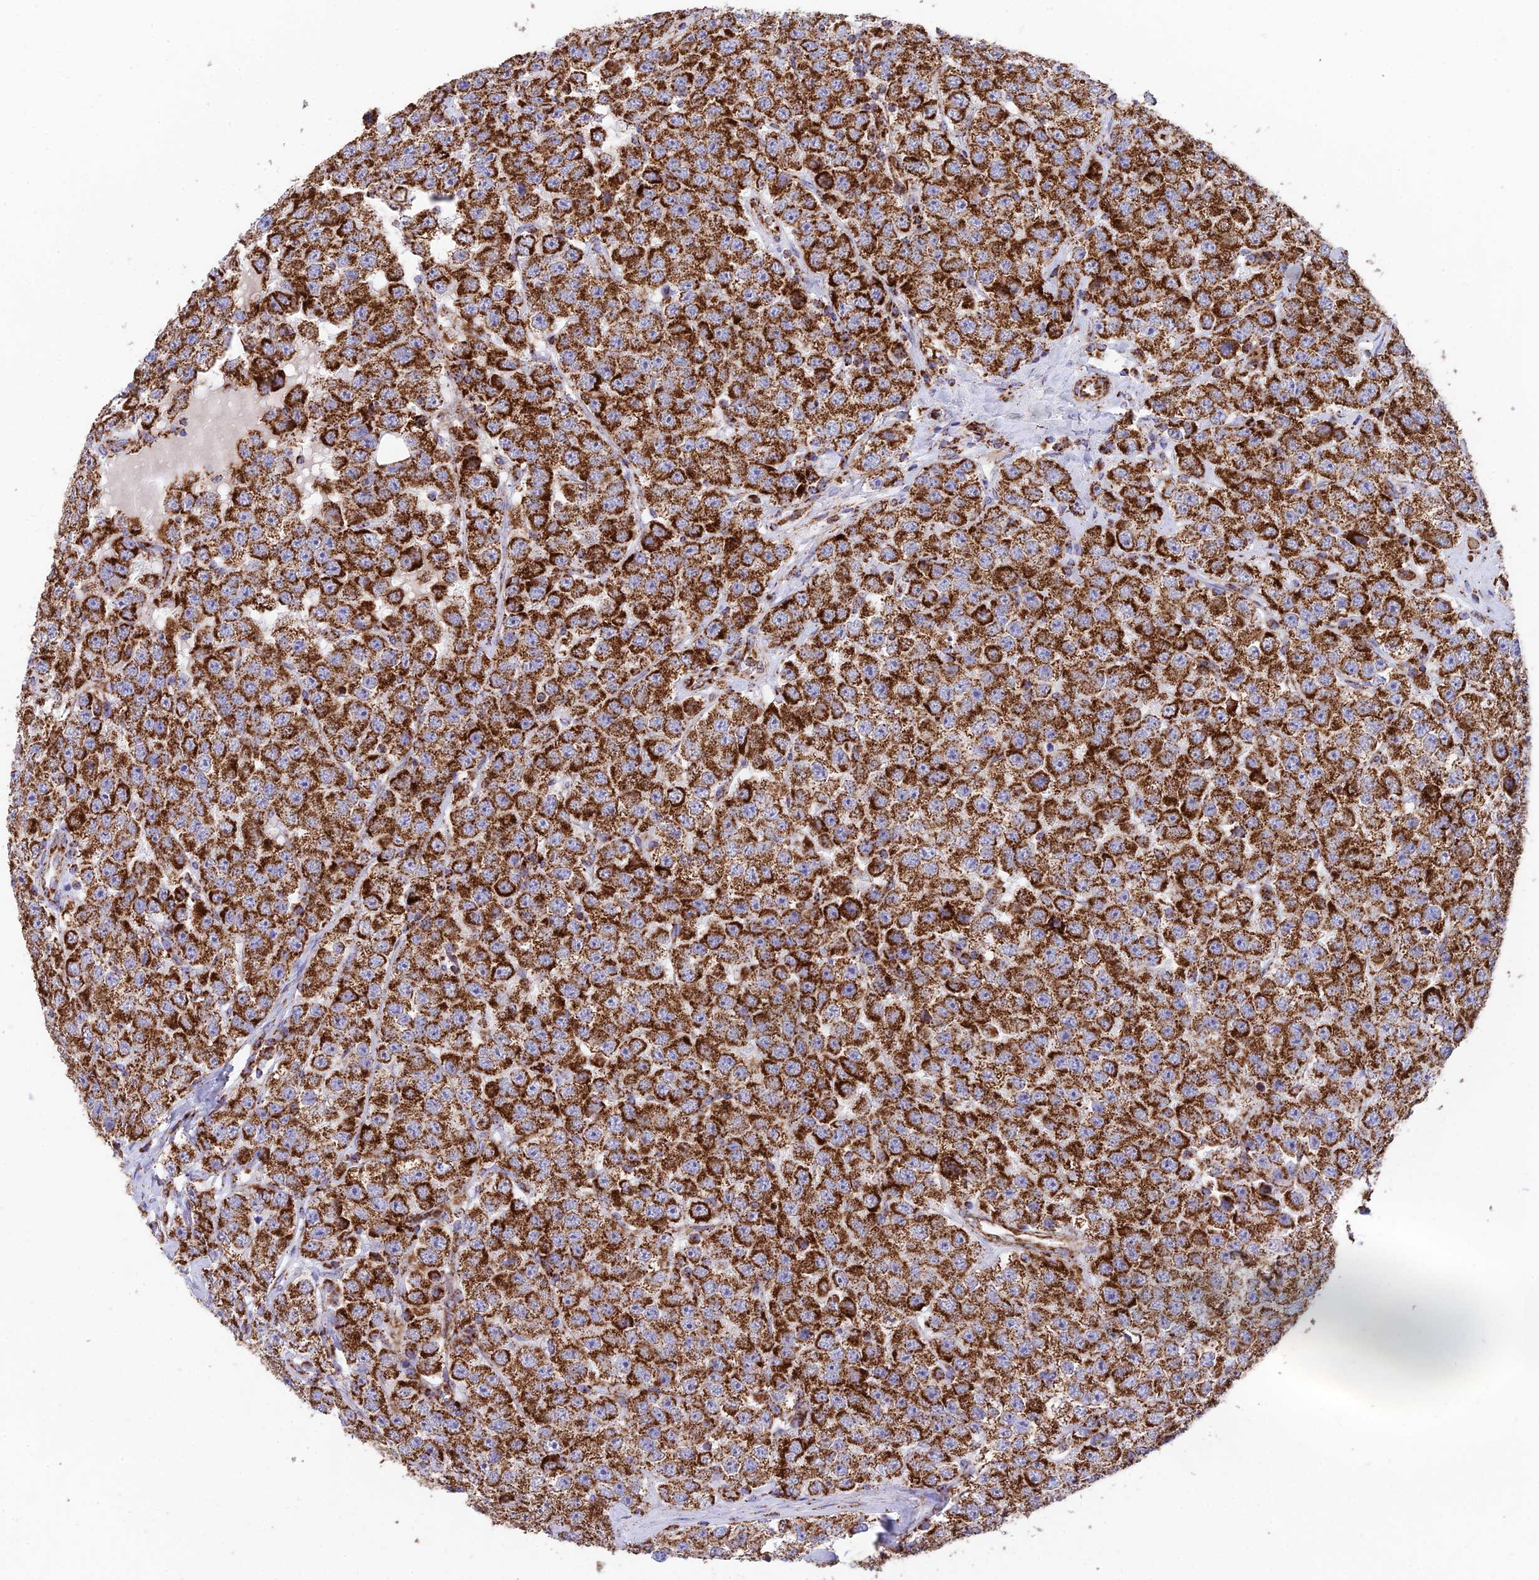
{"staining": {"intensity": "strong", "quantity": ">75%", "location": "cytoplasmic/membranous"}, "tissue": "testis cancer", "cell_type": "Tumor cells", "image_type": "cancer", "snomed": [{"axis": "morphology", "description": "Seminoma, NOS"}, {"axis": "topography", "description": "Testis"}], "caption": "This photomicrograph exhibits testis cancer (seminoma) stained with IHC to label a protein in brown. The cytoplasmic/membranous of tumor cells show strong positivity for the protein. Nuclei are counter-stained blue.", "gene": "CHCHD3", "patient": {"sex": "male", "age": 28}}